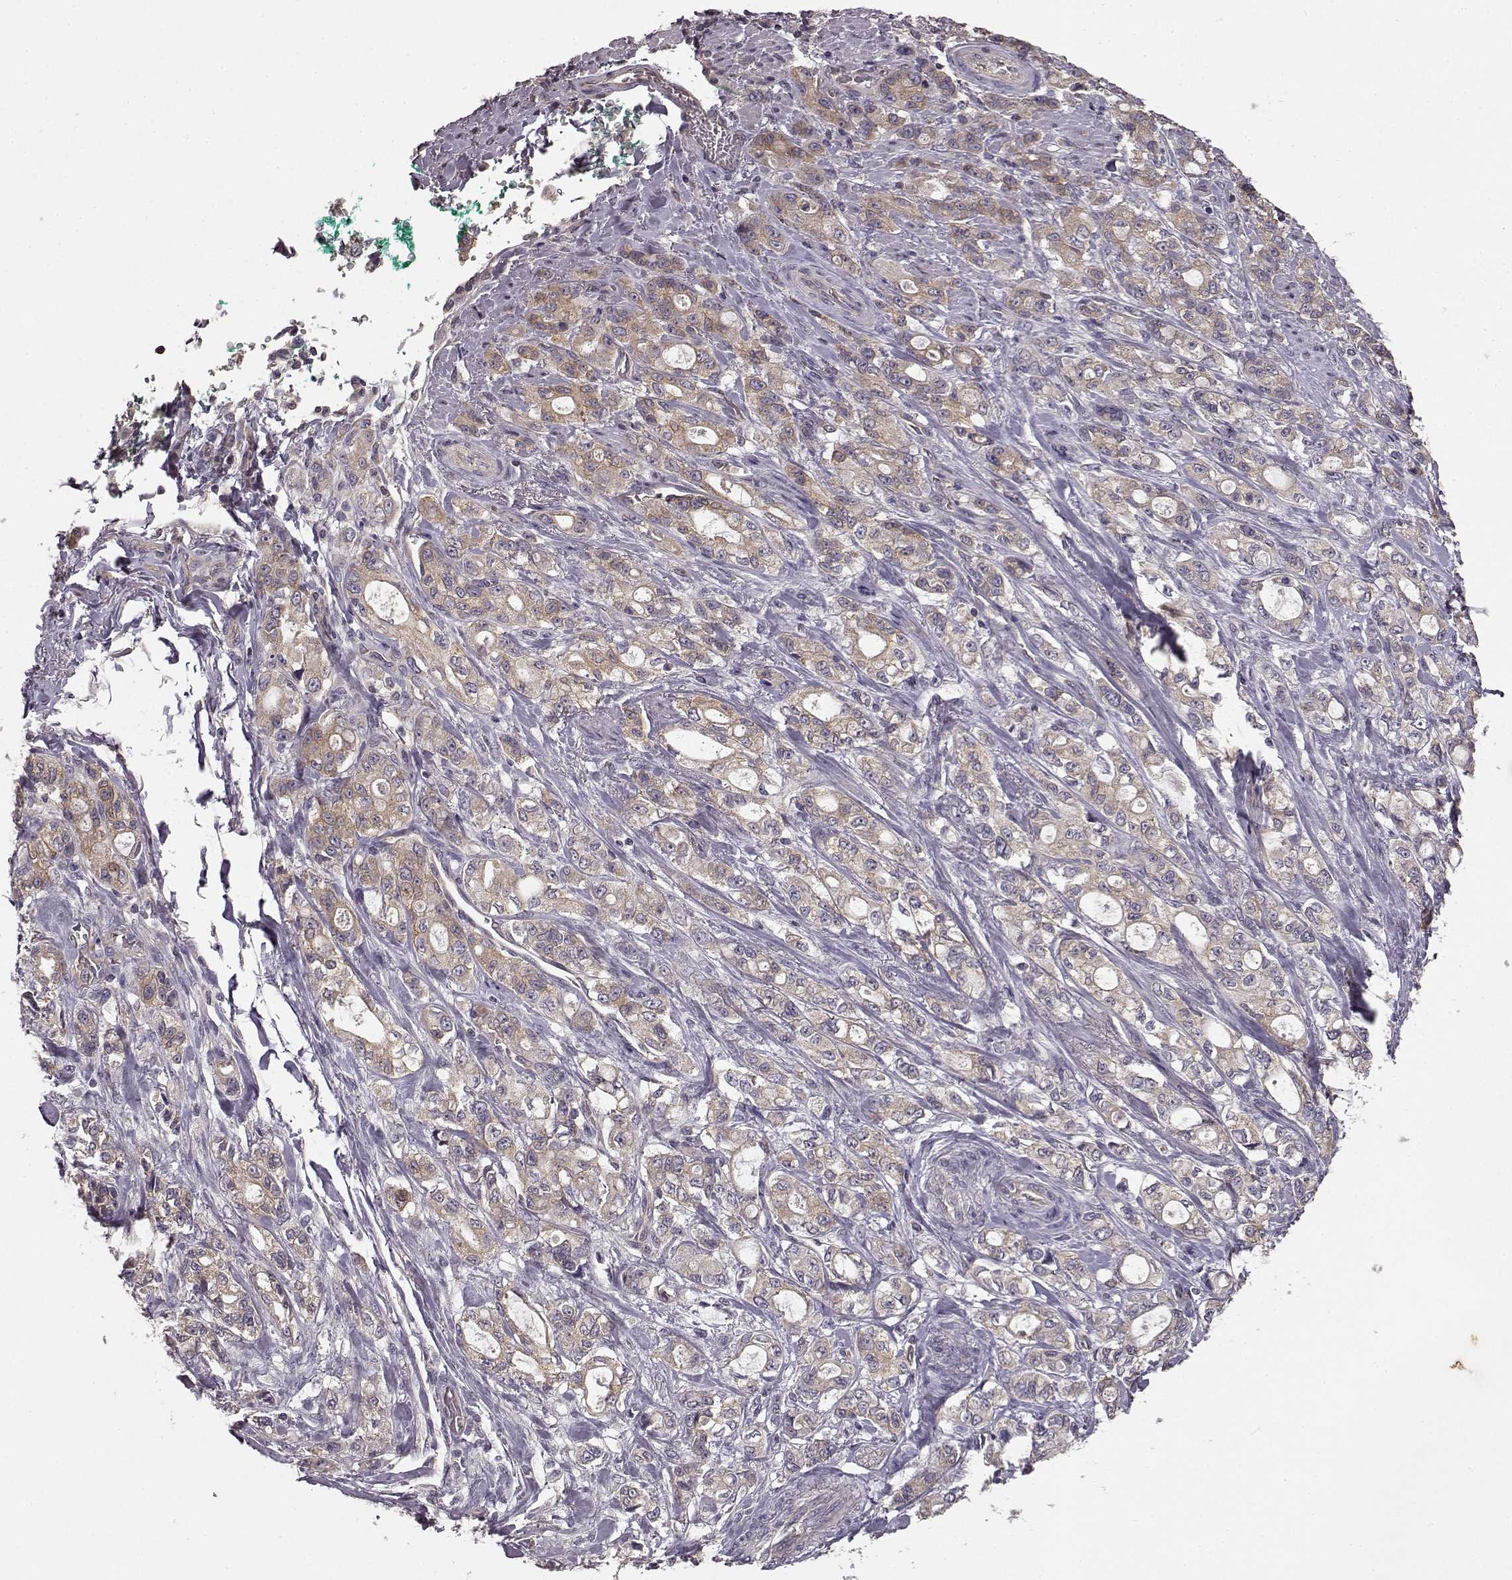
{"staining": {"intensity": "weak", "quantity": ">75%", "location": "cytoplasmic/membranous"}, "tissue": "stomach cancer", "cell_type": "Tumor cells", "image_type": "cancer", "snomed": [{"axis": "morphology", "description": "Adenocarcinoma, NOS"}, {"axis": "topography", "description": "Stomach"}], "caption": "Stomach cancer (adenocarcinoma) stained with a protein marker demonstrates weak staining in tumor cells.", "gene": "ERBB3", "patient": {"sex": "male", "age": 63}}